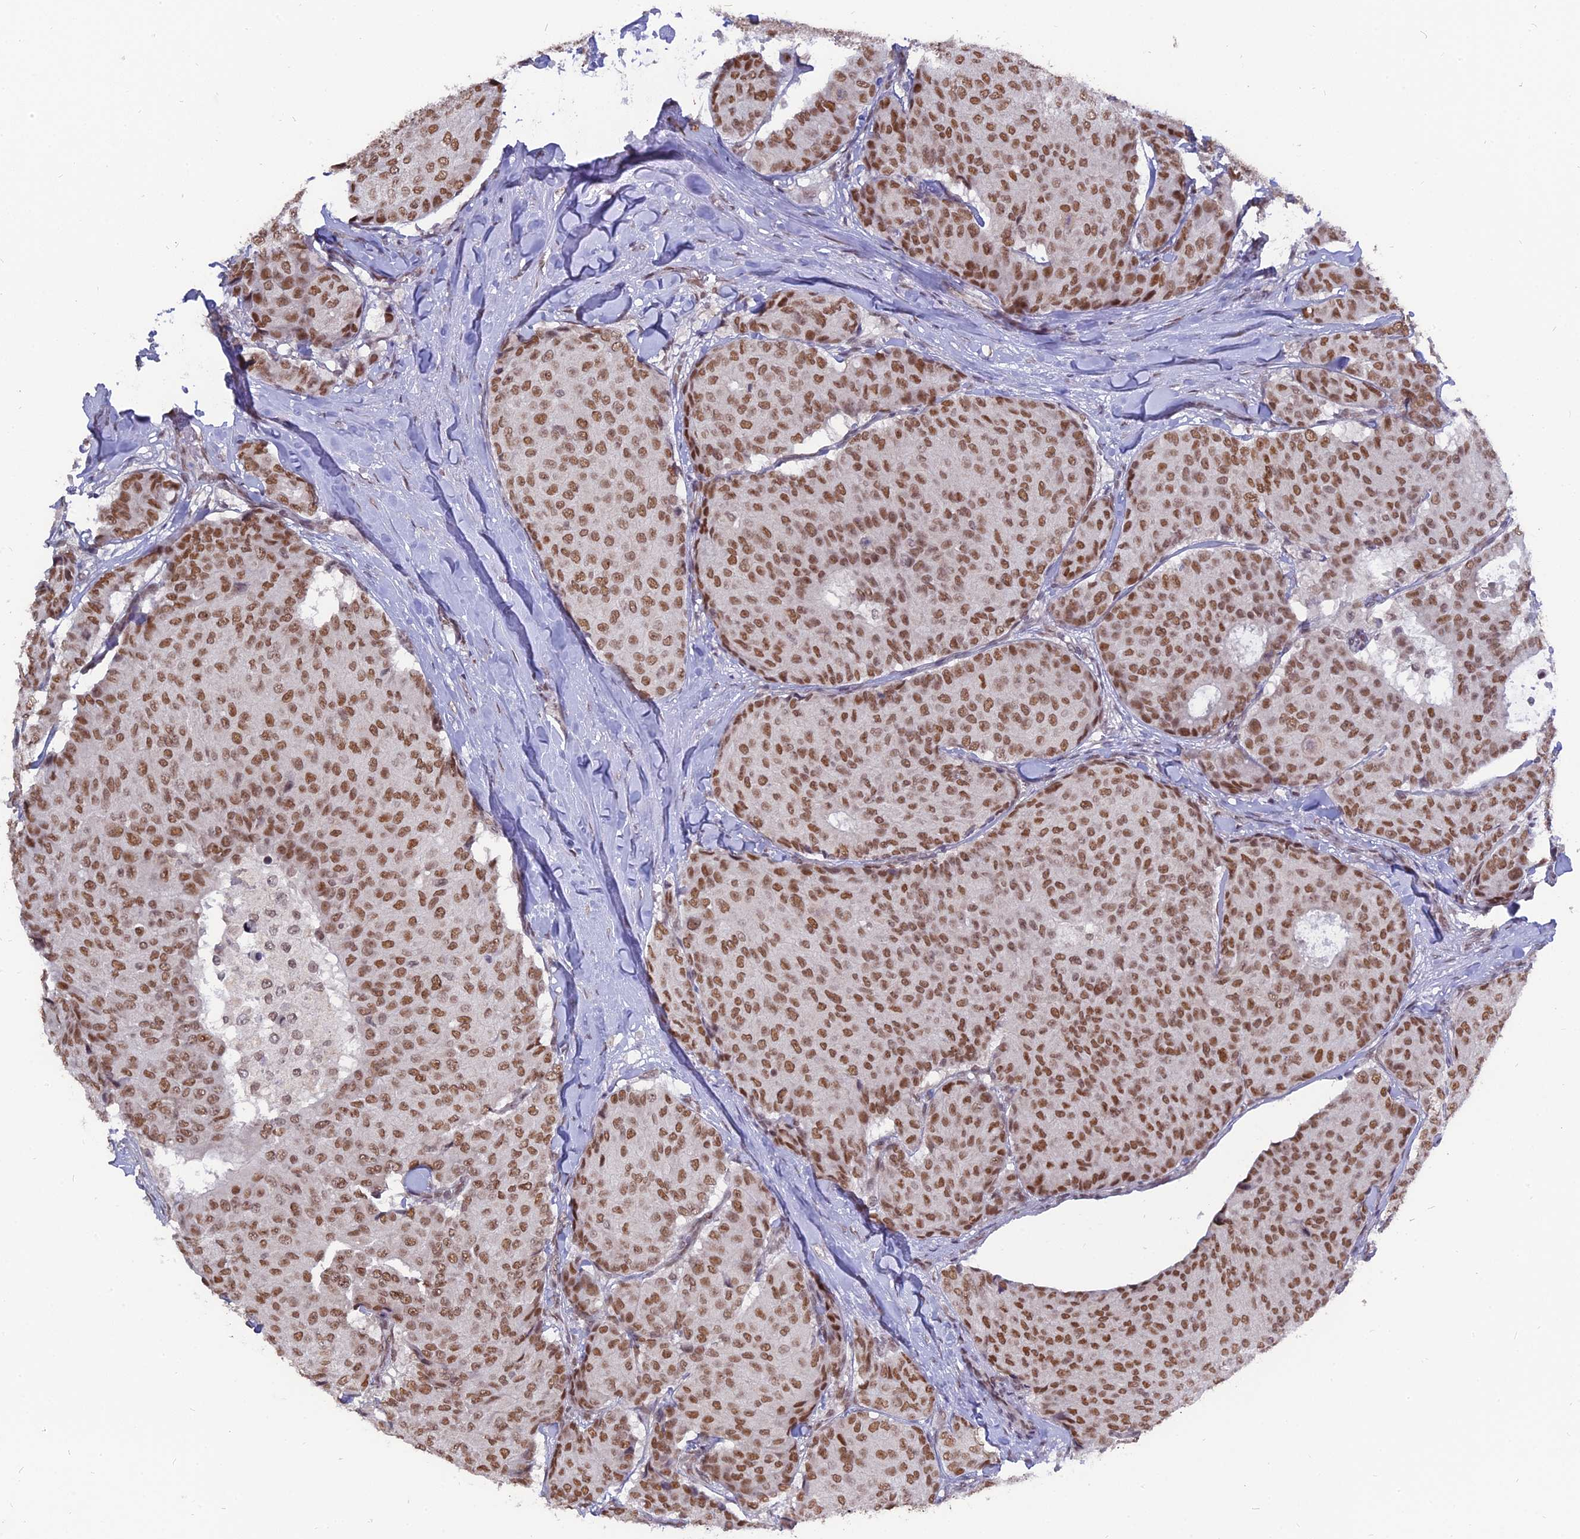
{"staining": {"intensity": "moderate", "quantity": ">75%", "location": "nuclear"}, "tissue": "breast cancer", "cell_type": "Tumor cells", "image_type": "cancer", "snomed": [{"axis": "morphology", "description": "Duct carcinoma"}, {"axis": "topography", "description": "Breast"}], "caption": "Protein expression analysis of breast cancer demonstrates moderate nuclear positivity in about >75% of tumor cells.", "gene": "NR1H3", "patient": {"sex": "female", "age": 75}}